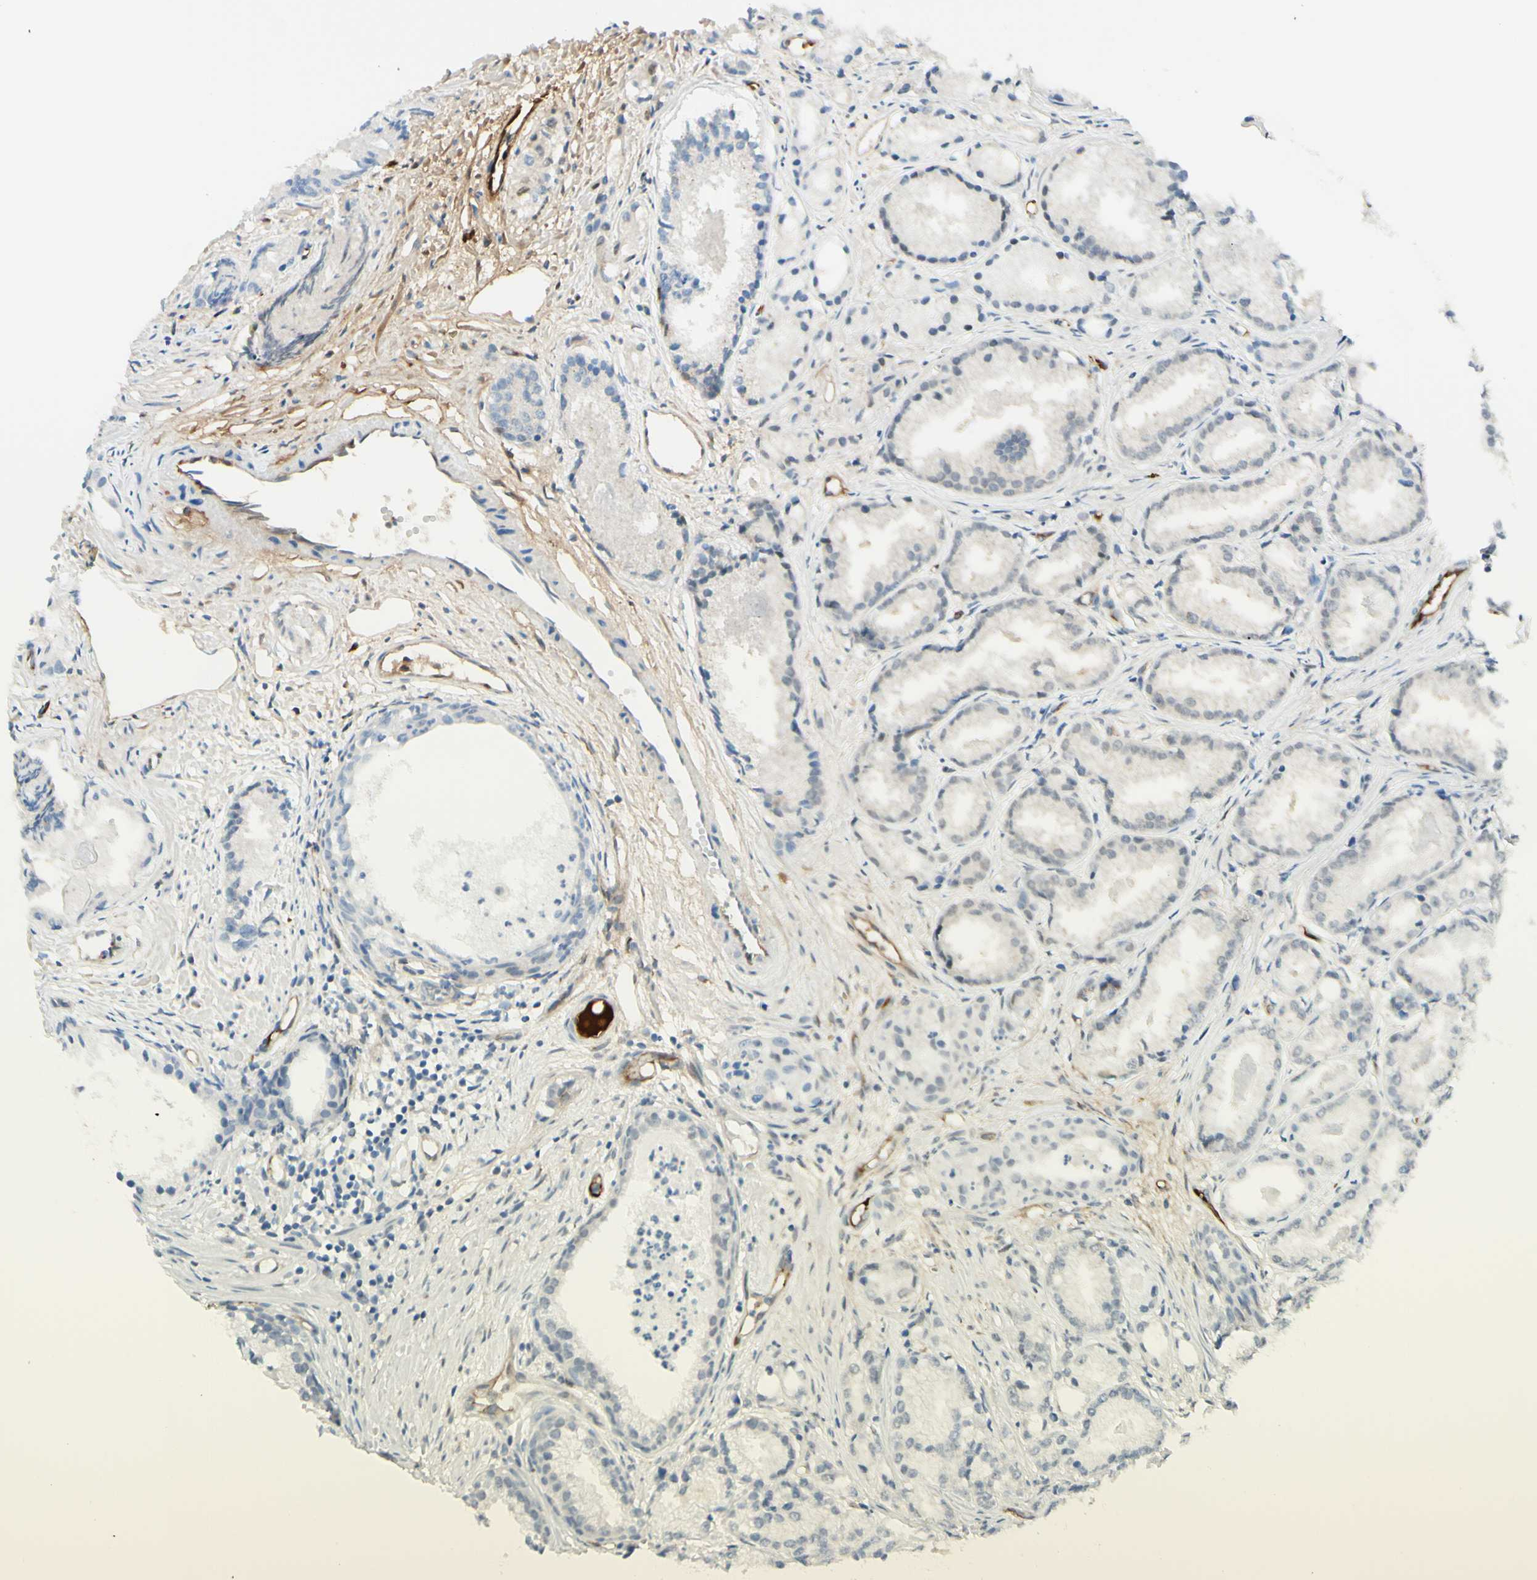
{"staining": {"intensity": "negative", "quantity": "none", "location": "none"}, "tissue": "prostate cancer", "cell_type": "Tumor cells", "image_type": "cancer", "snomed": [{"axis": "morphology", "description": "Adenocarcinoma, Low grade"}, {"axis": "topography", "description": "Prostate"}], "caption": "Protein analysis of prostate adenocarcinoma (low-grade) displays no significant expression in tumor cells. (DAB IHC visualized using brightfield microscopy, high magnification).", "gene": "ANGPT2", "patient": {"sex": "male", "age": 72}}